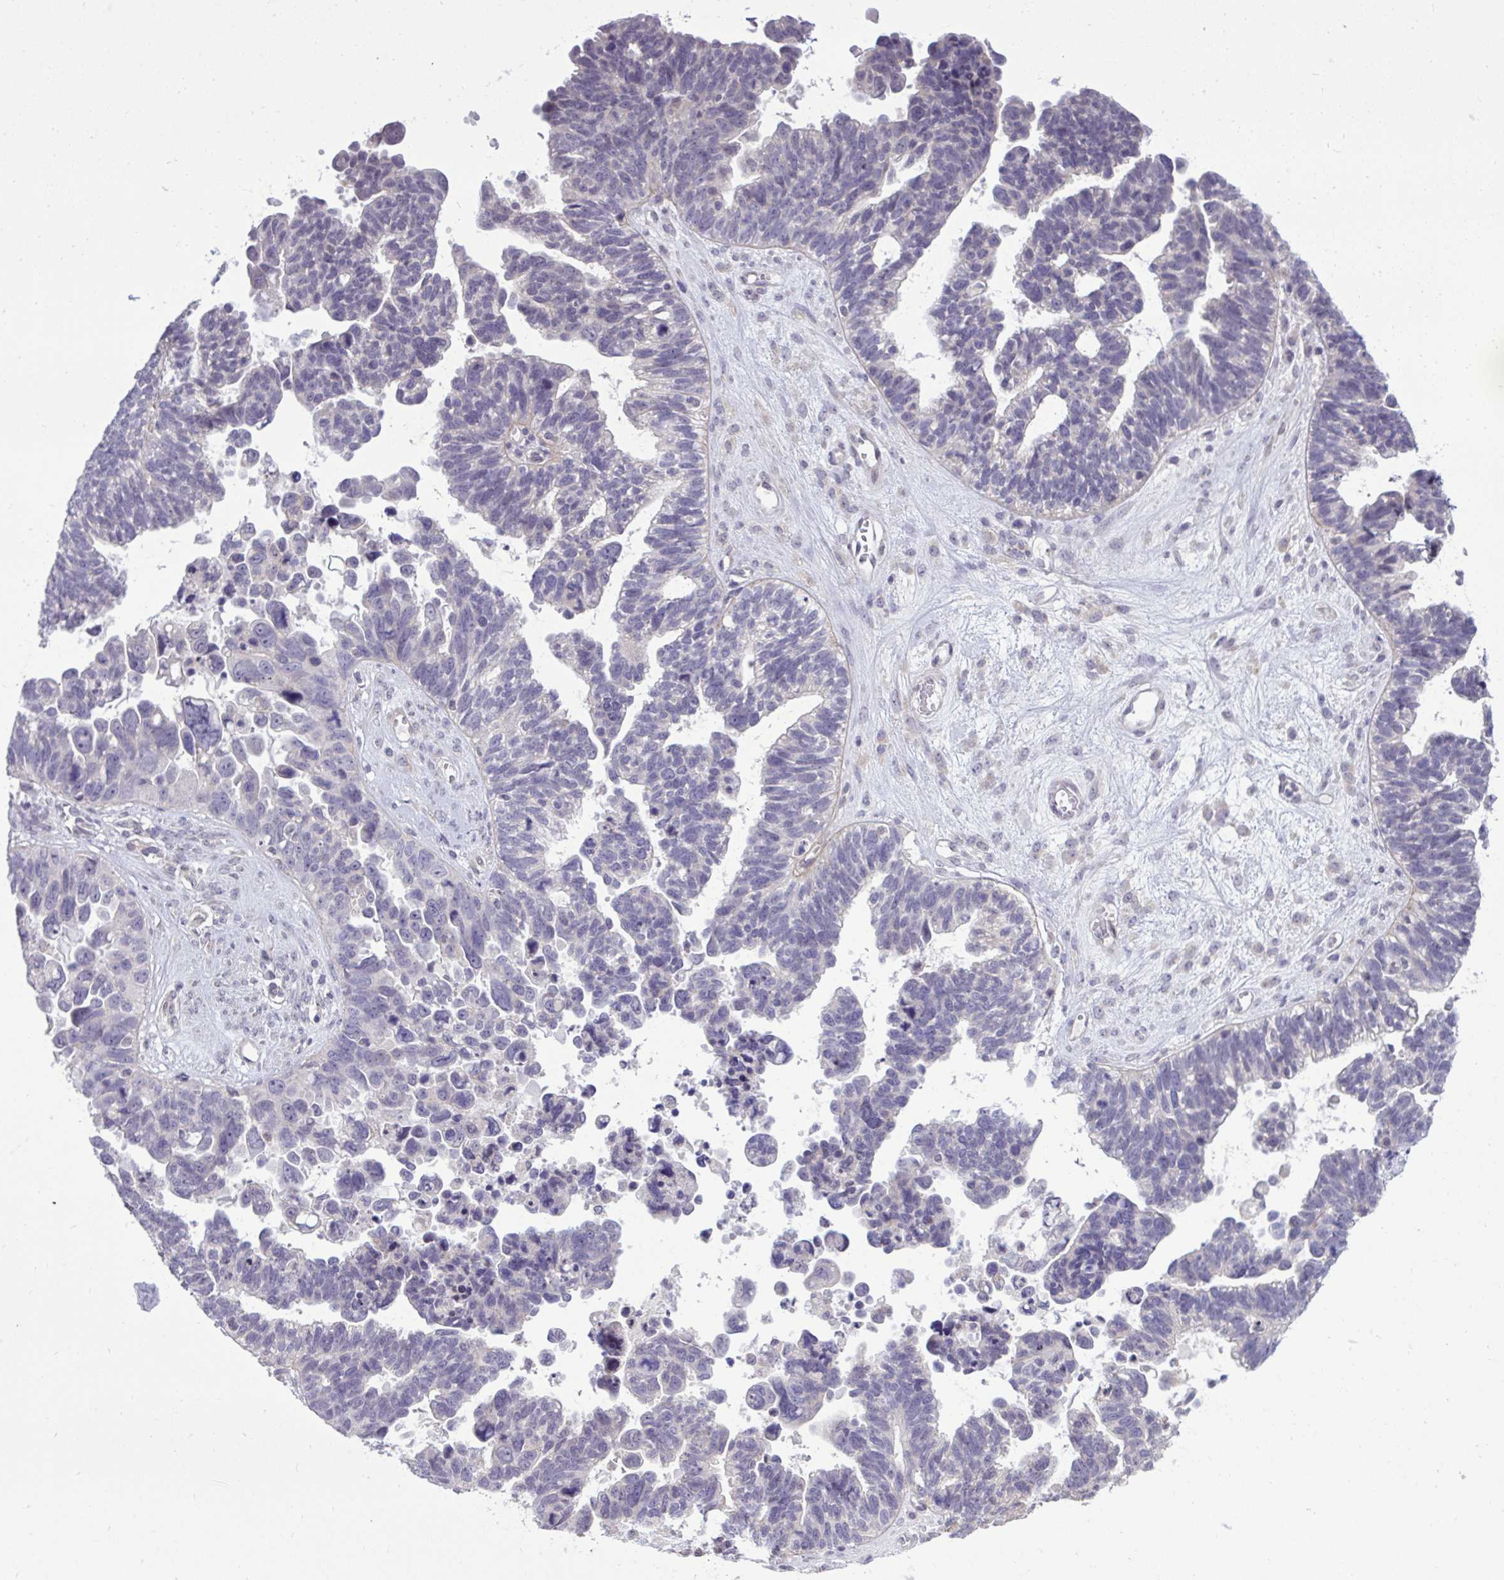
{"staining": {"intensity": "negative", "quantity": "none", "location": "none"}, "tissue": "ovarian cancer", "cell_type": "Tumor cells", "image_type": "cancer", "snomed": [{"axis": "morphology", "description": "Cystadenocarcinoma, serous, NOS"}, {"axis": "topography", "description": "Ovary"}], "caption": "Protein analysis of ovarian cancer displays no significant positivity in tumor cells. (DAB (3,3'-diaminobenzidine) immunohistochemistry (IHC) visualized using brightfield microscopy, high magnification).", "gene": "CYP20A1", "patient": {"sex": "female", "age": 60}}